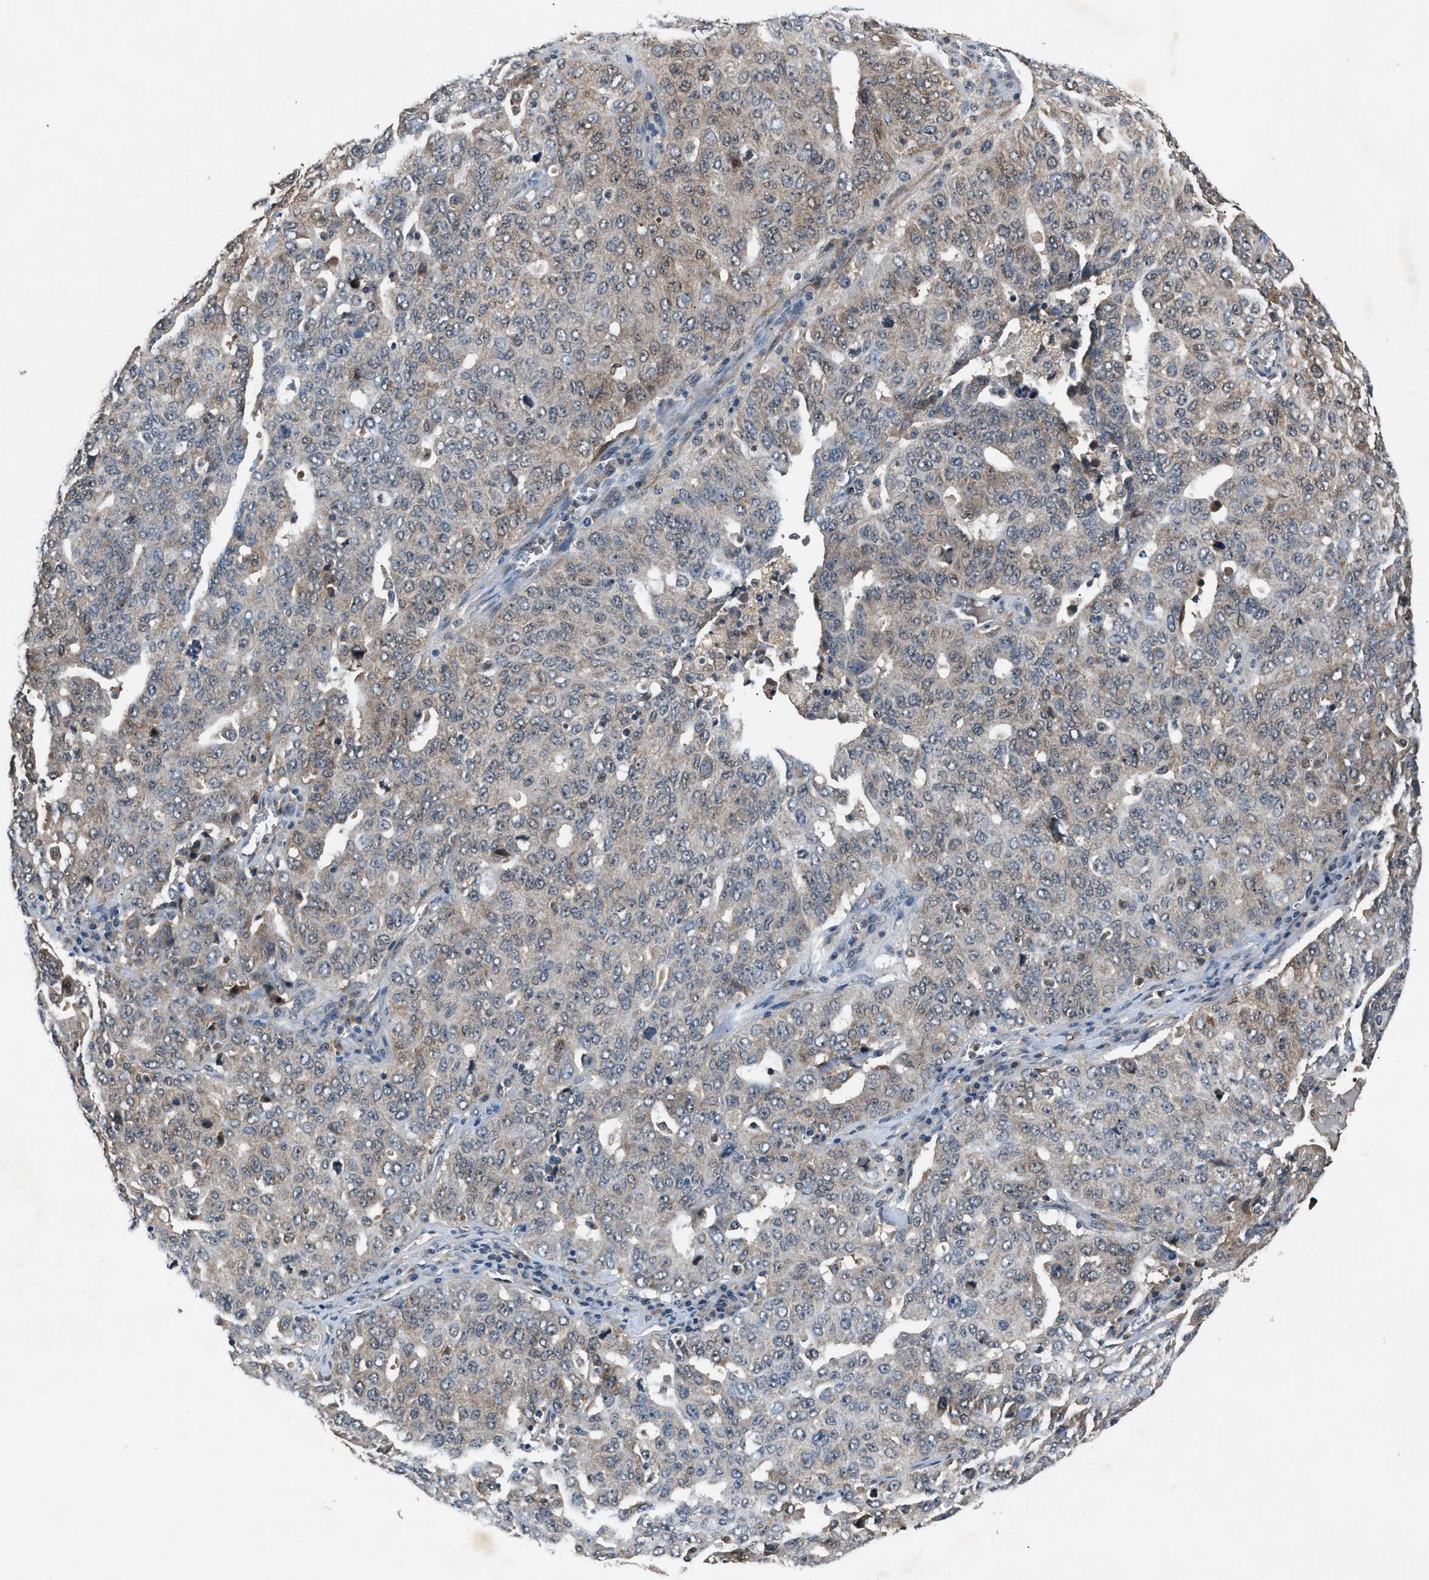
{"staining": {"intensity": "weak", "quantity": "25%-75%", "location": "cytoplasmic/membranous"}, "tissue": "ovarian cancer", "cell_type": "Tumor cells", "image_type": "cancer", "snomed": [{"axis": "morphology", "description": "Carcinoma, endometroid"}, {"axis": "topography", "description": "Ovary"}], "caption": "A brown stain highlights weak cytoplasmic/membranous expression of a protein in human ovarian cancer tumor cells.", "gene": "TP53I3", "patient": {"sex": "female", "age": 62}}